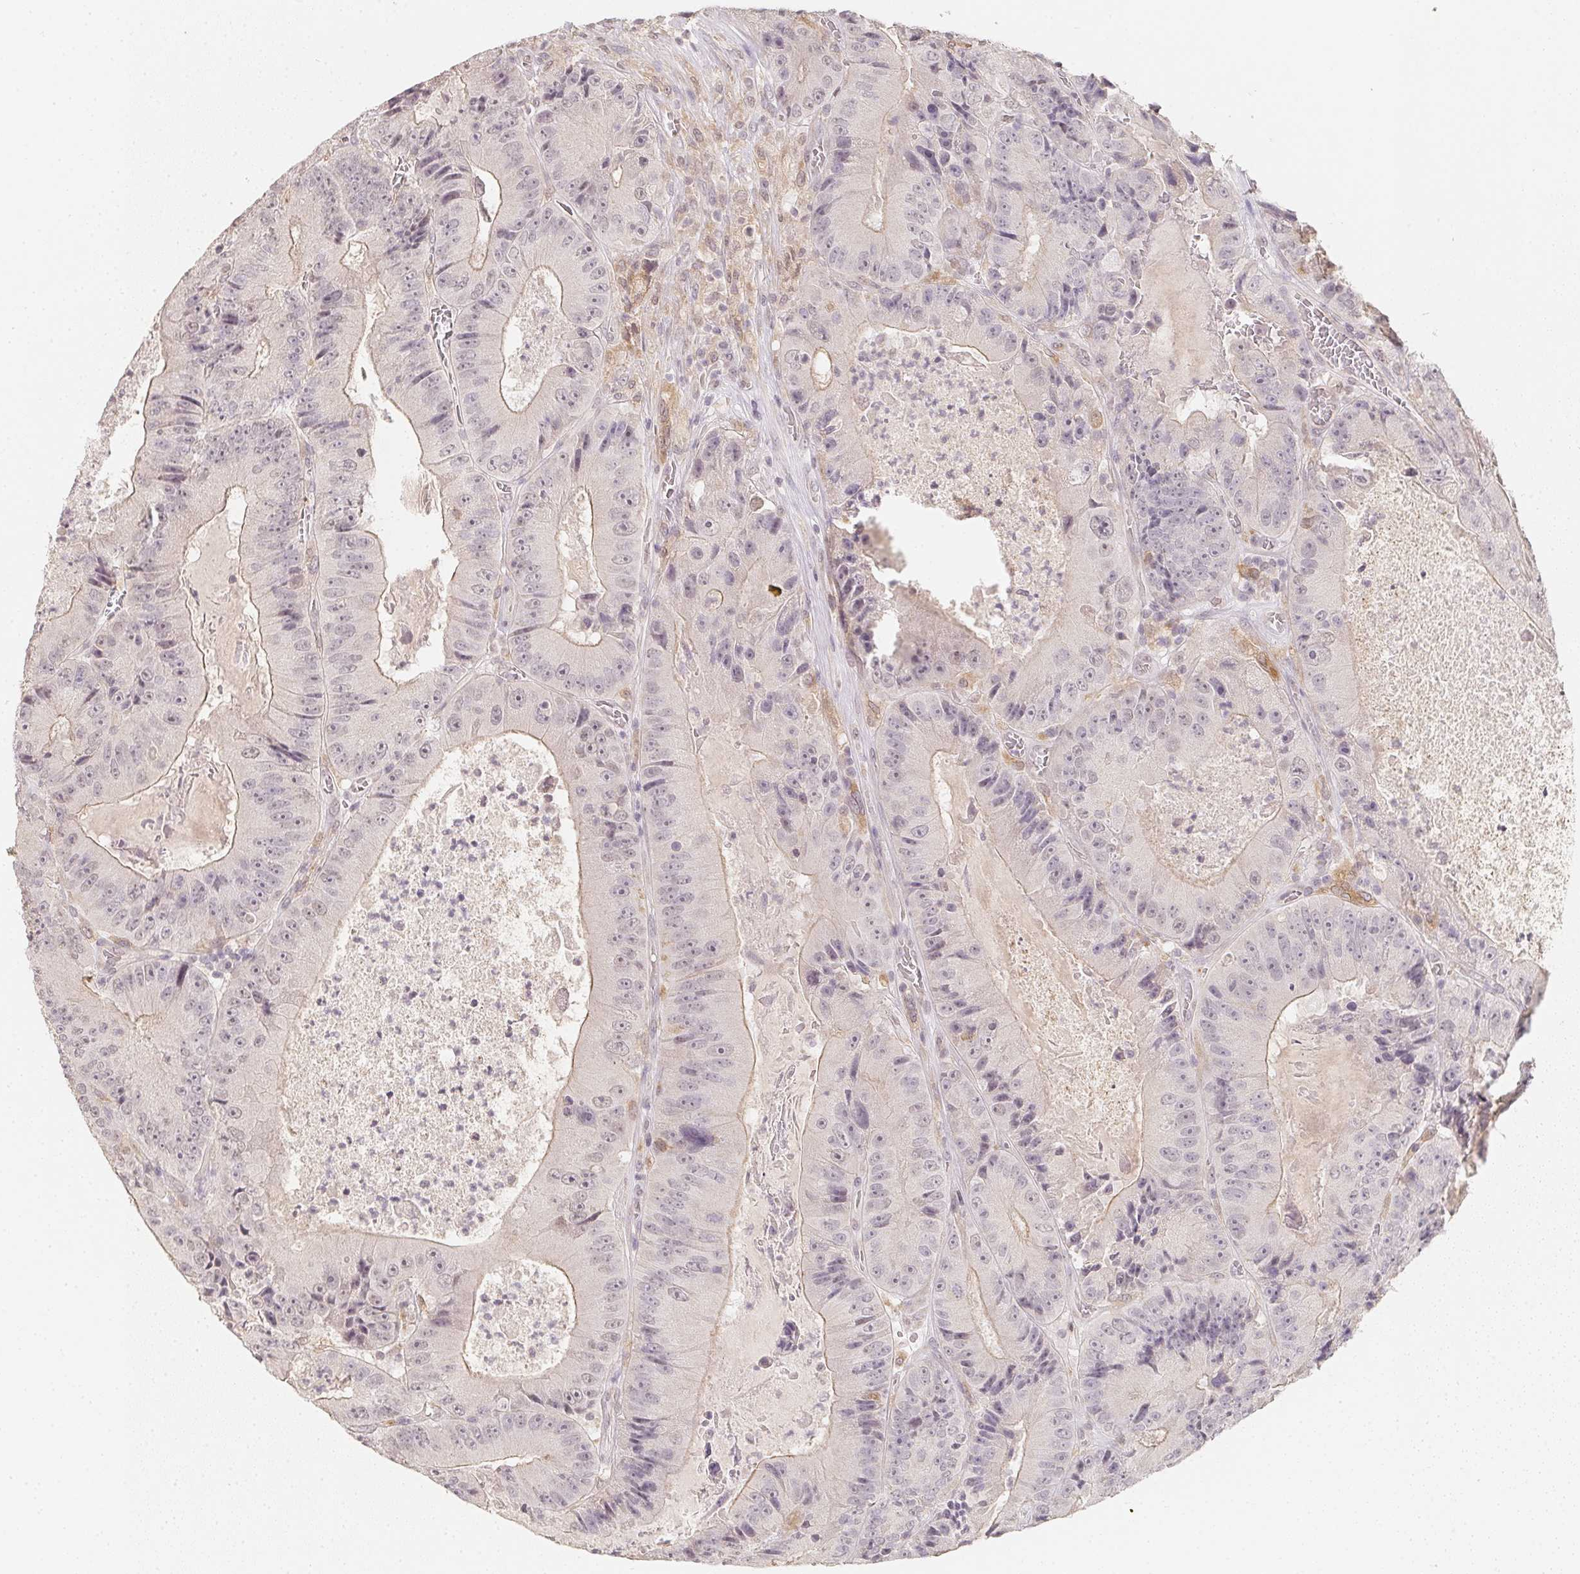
{"staining": {"intensity": "weak", "quantity": "25%-75%", "location": "cytoplasmic/membranous"}, "tissue": "colorectal cancer", "cell_type": "Tumor cells", "image_type": "cancer", "snomed": [{"axis": "morphology", "description": "Adenocarcinoma, NOS"}, {"axis": "topography", "description": "Colon"}], "caption": "A high-resolution image shows IHC staining of colorectal cancer (adenocarcinoma), which reveals weak cytoplasmic/membranous expression in approximately 25%-75% of tumor cells. (DAB IHC with brightfield microscopy, high magnification).", "gene": "SOAT1", "patient": {"sex": "female", "age": 86}}